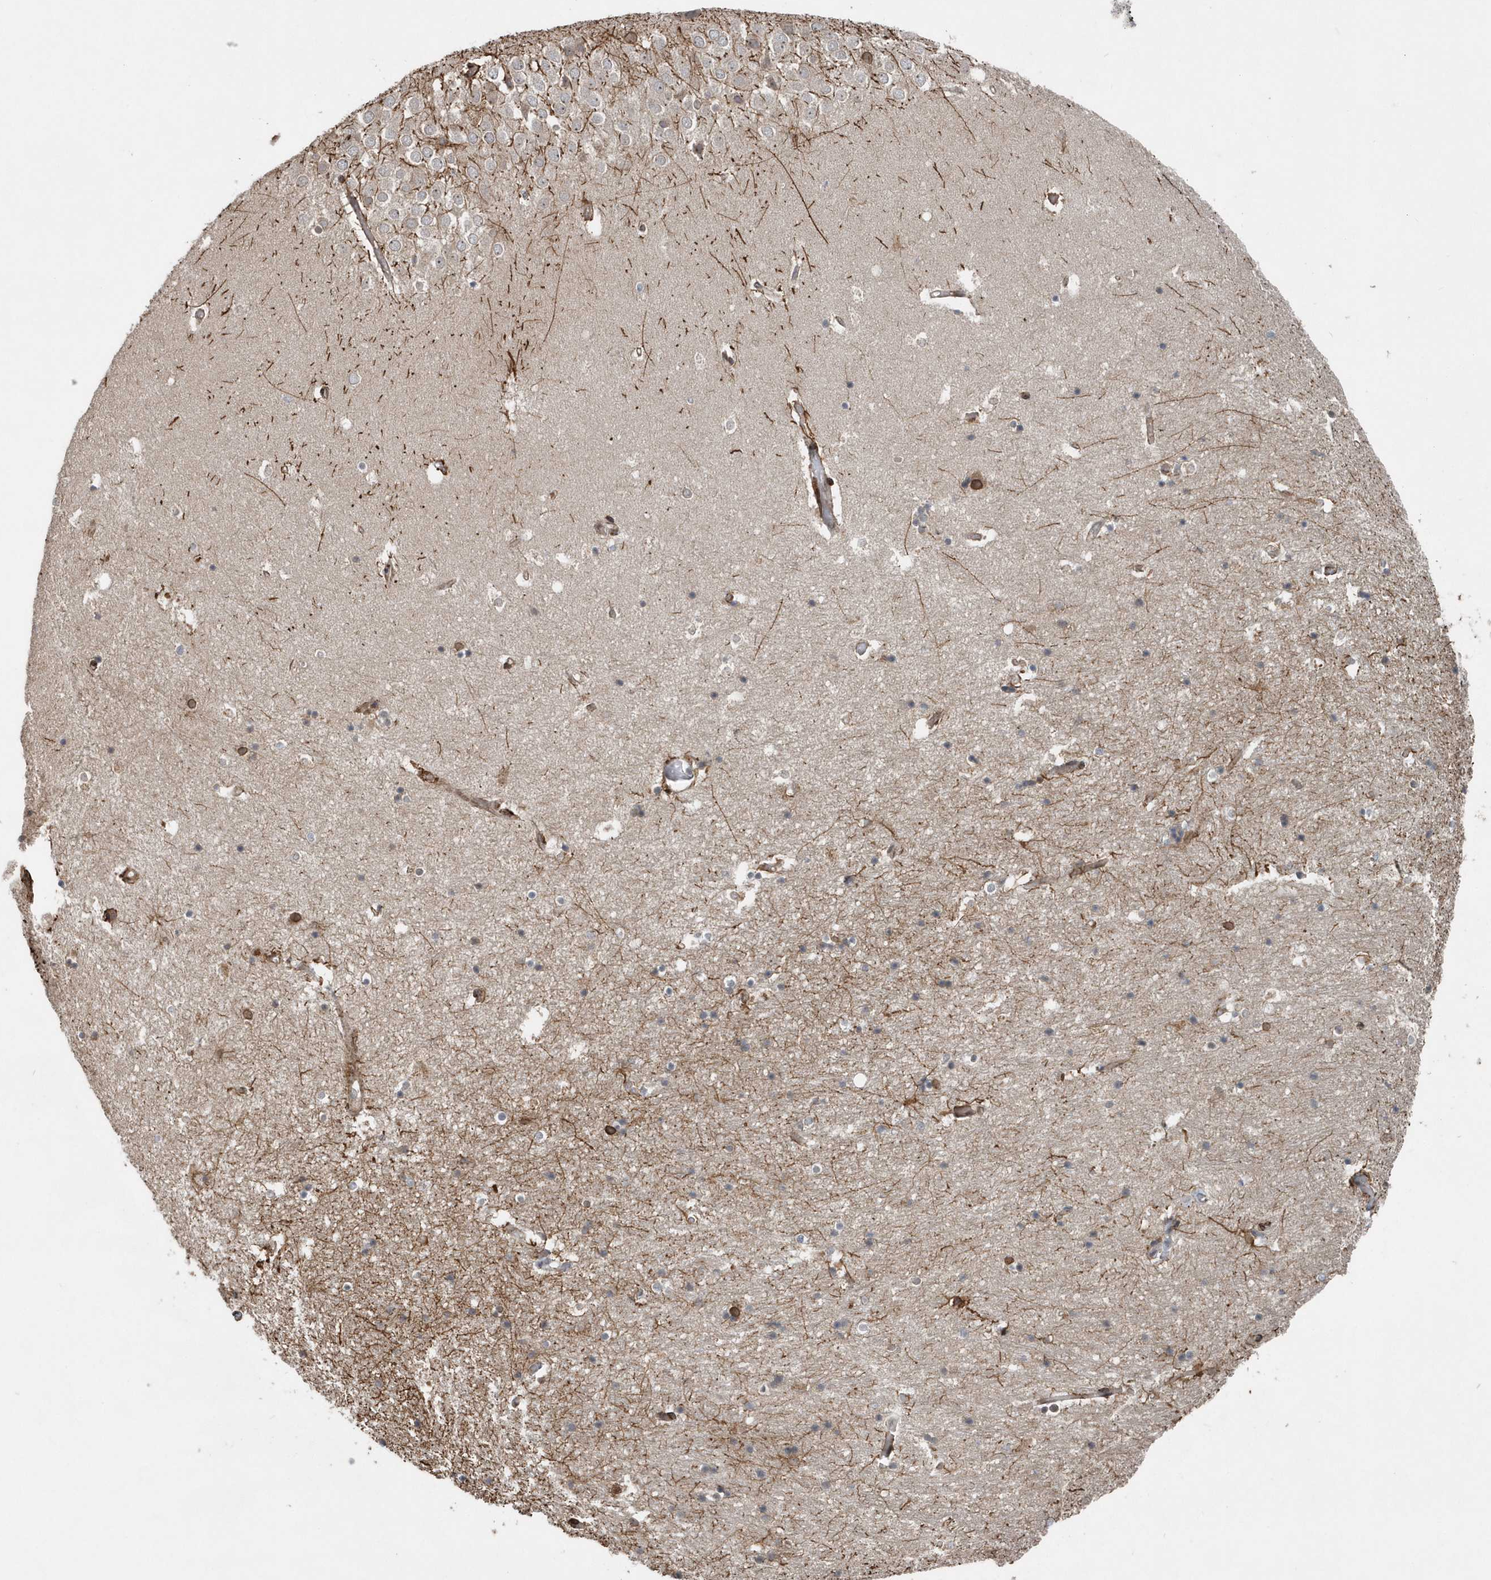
{"staining": {"intensity": "negative", "quantity": "none", "location": "none"}, "tissue": "hippocampus", "cell_type": "Glial cells", "image_type": "normal", "snomed": [{"axis": "morphology", "description": "Normal tissue, NOS"}, {"axis": "topography", "description": "Hippocampus"}], "caption": "Glial cells are negative for protein expression in benign human hippocampus.", "gene": "MCC", "patient": {"sex": "female", "age": 52}}